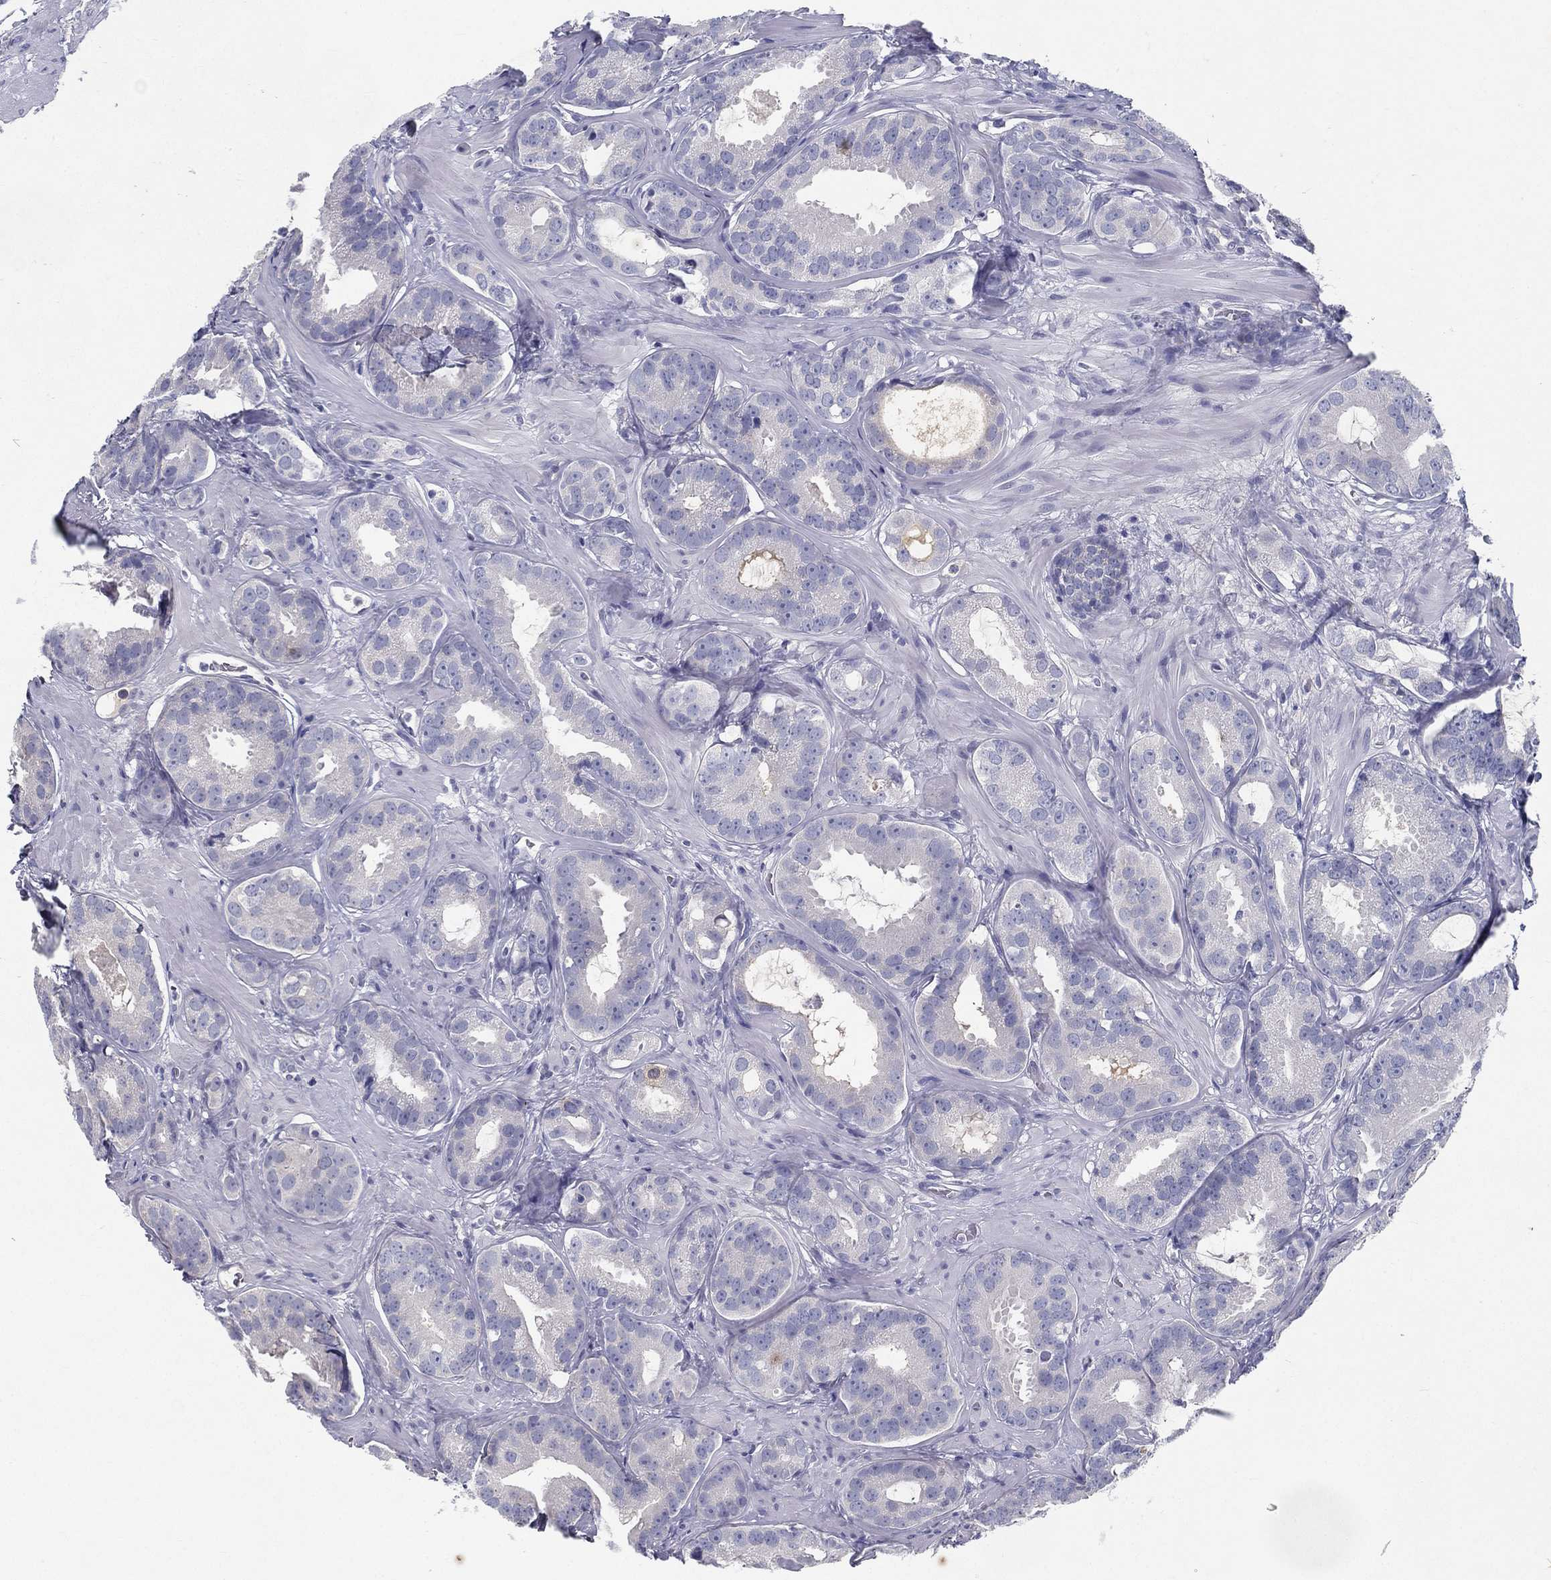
{"staining": {"intensity": "negative", "quantity": "none", "location": "none"}, "tissue": "prostate cancer", "cell_type": "Tumor cells", "image_type": "cancer", "snomed": [{"axis": "morphology", "description": "Adenocarcinoma, NOS"}, {"axis": "topography", "description": "Prostate"}], "caption": "Immunohistochemical staining of prostate cancer (adenocarcinoma) shows no significant positivity in tumor cells. (Brightfield microscopy of DAB (3,3'-diaminobenzidine) immunohistochemistry at high magnification).", "gene": "RGS13", "patient": {"sex": "male", "age": 69}}